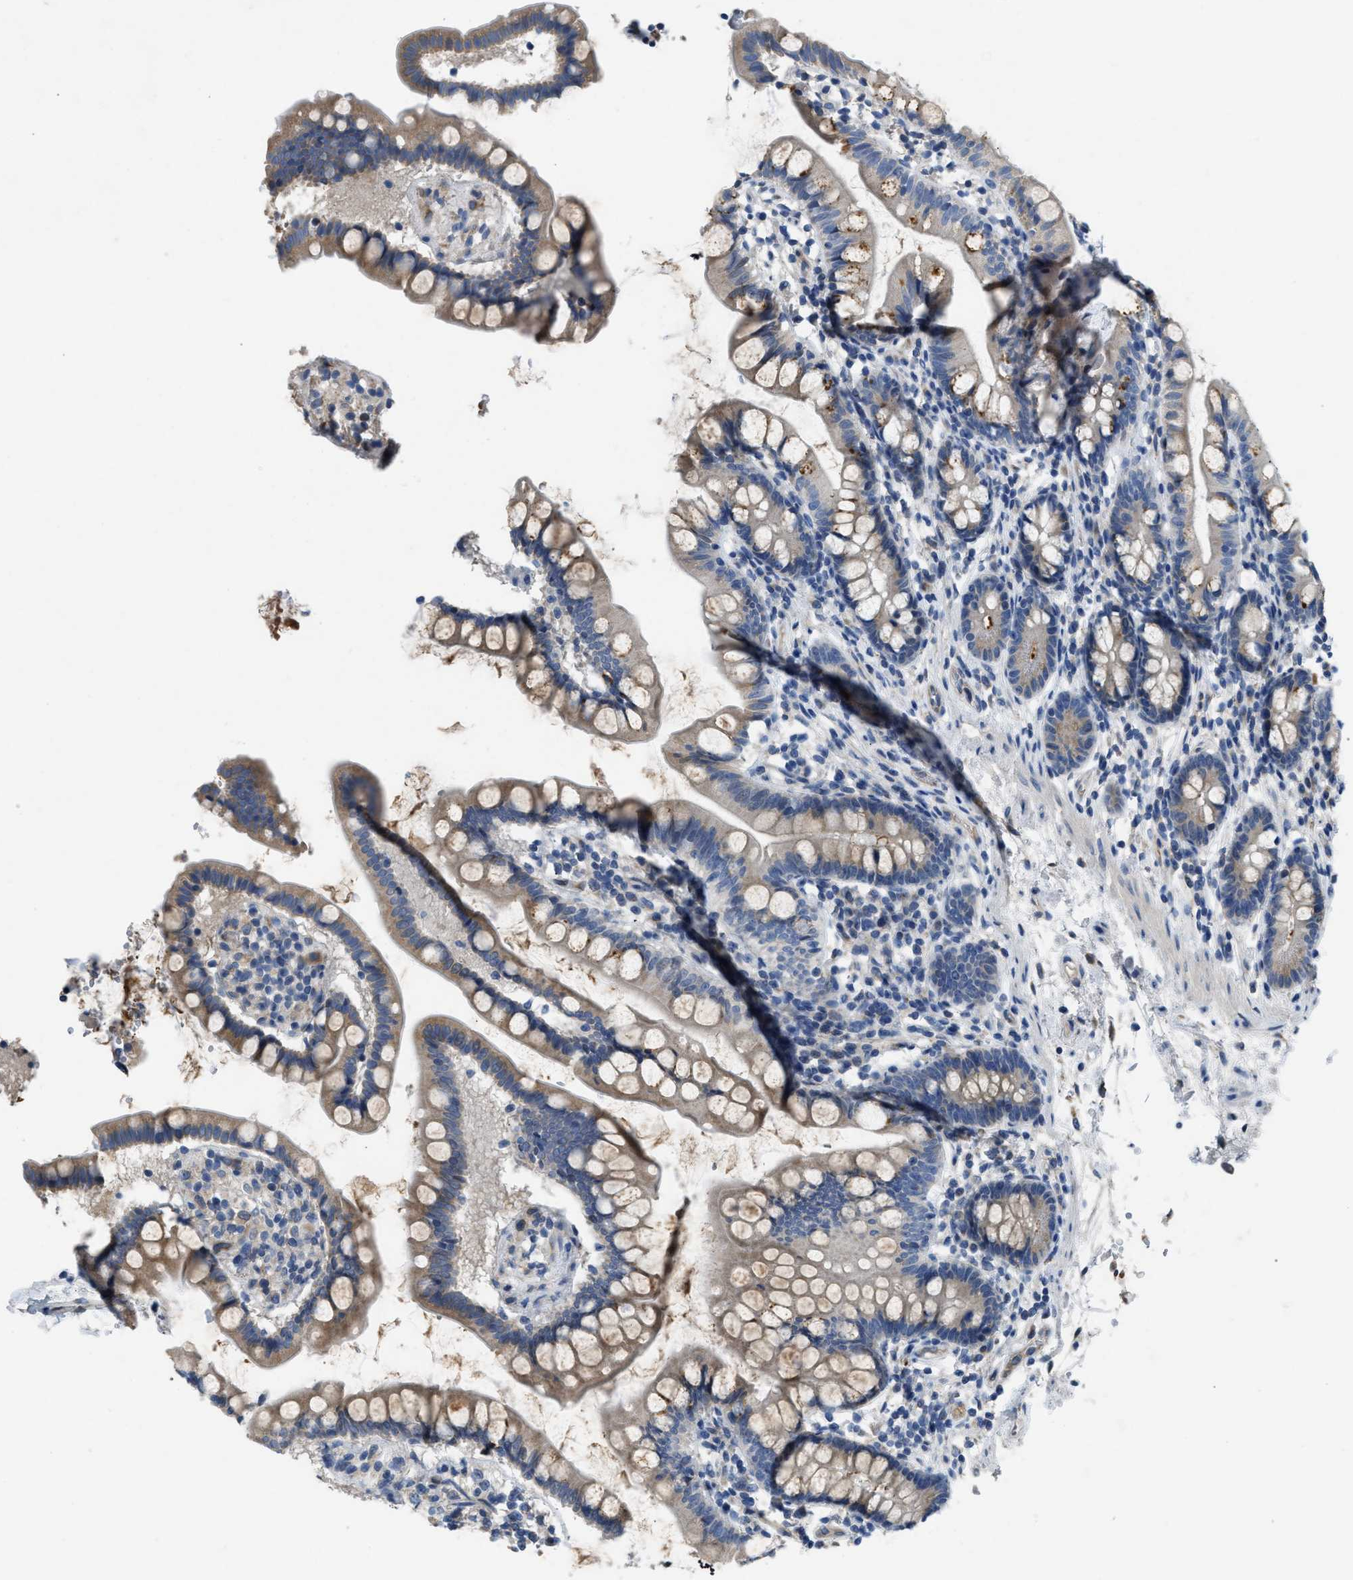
{"staining": {"intensity": "moderate", "quantity": "25%-75%", "location": "cytoplasmic/membranous"}, "tissue": "small intestine", "cell_type": "Glandular cells", "image_type": "normal", "snomed": [{"axis": "morphology", "description": "Normal tissue, NOS"}, {"axis": "topography", "description": "Small intestine"}], "caption": "The immunohistochemical stain shows moderate cytoplasmic/membranous positivity in glandular cells of normal small intestine.", "gene": "GGCX", "patient": {"sex": "female", "age": 84}}